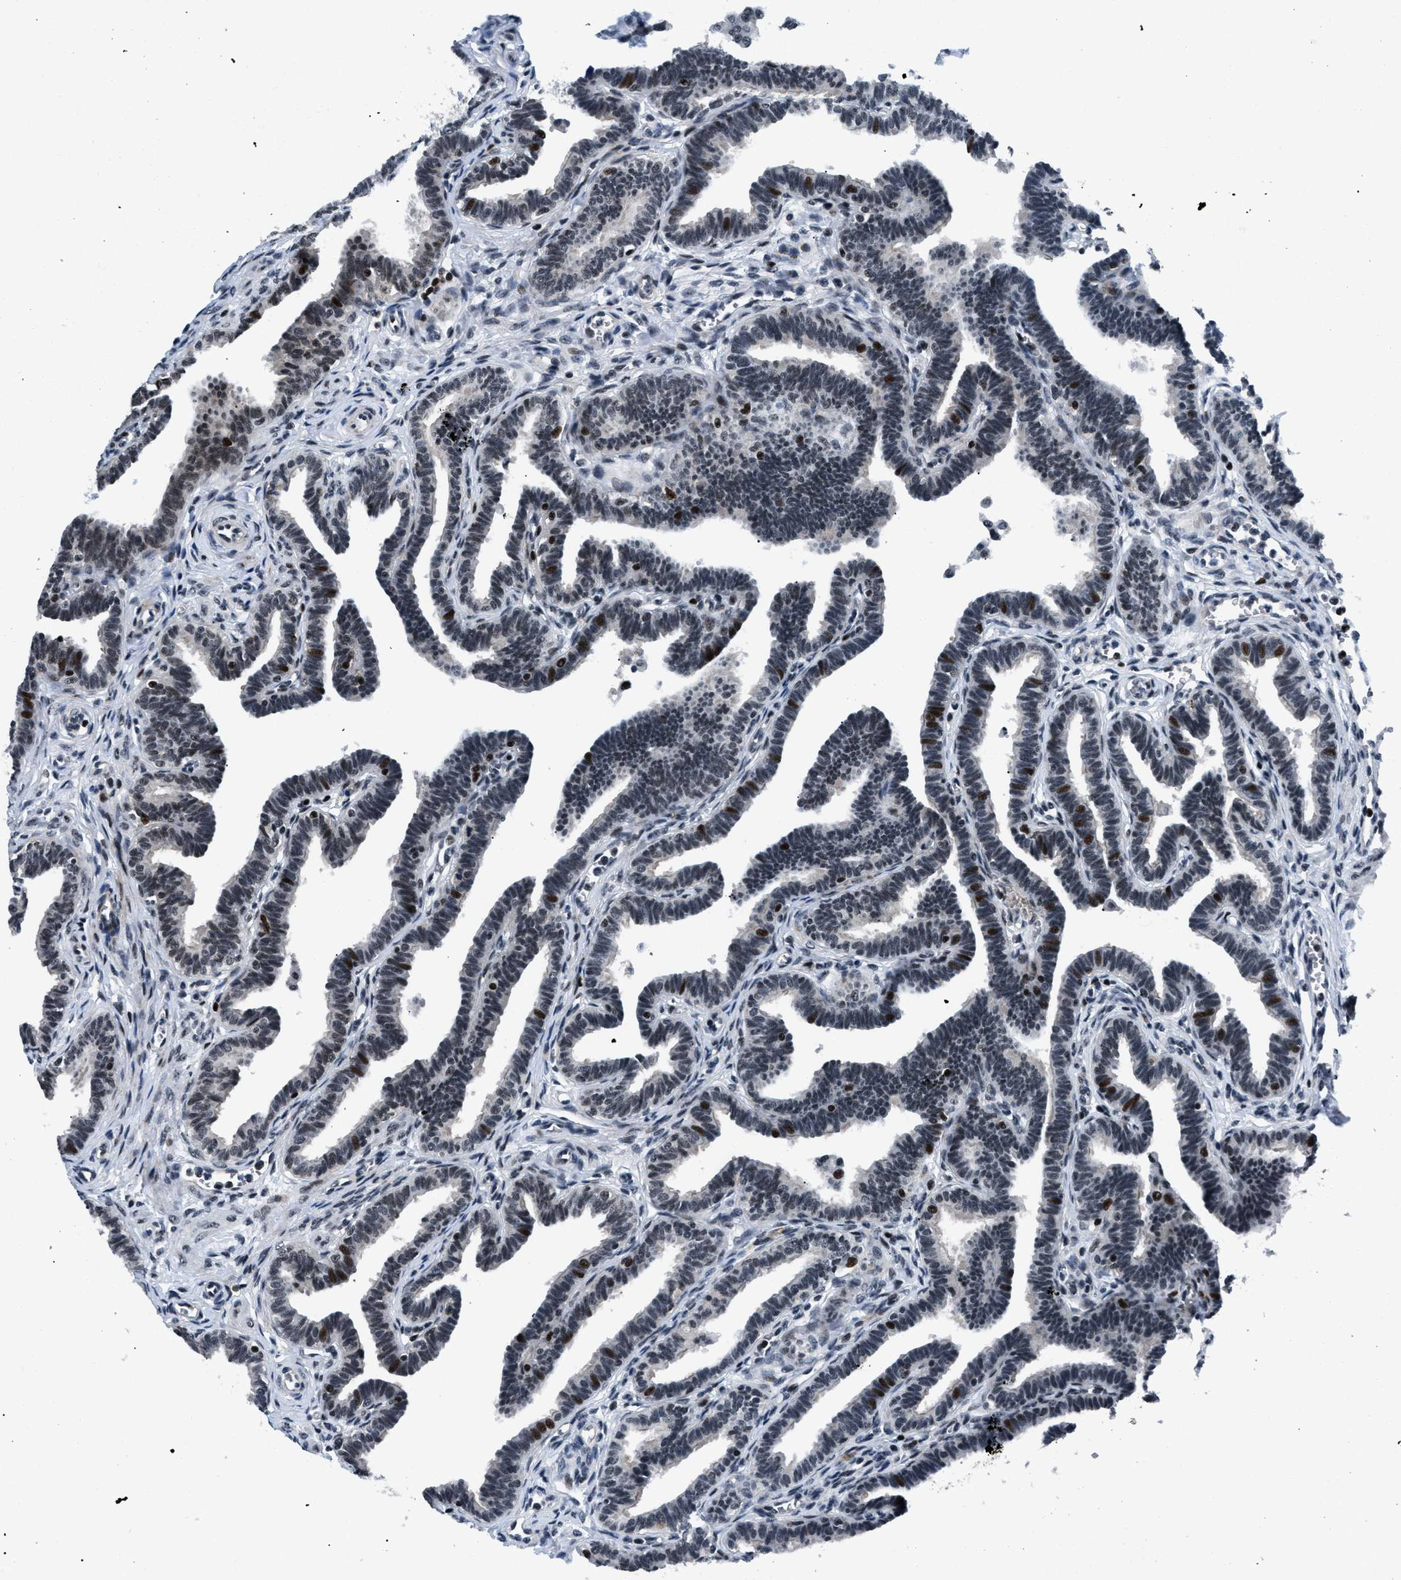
{"staining": {"intensity": "strong", "quantity": ">75%", "location": "nuclear"}, "tissue": "fallopian tube", "cell_type": "Glandular cells", "image_type": "normal", "snomed": [{"axis": "morphology", "description": "Normal tissue, NOS"}, {"axis": "topography", "description": "Fallopian tube"}, {"axis": "topography", "description": "Ovary"}], "caption": "Immunohistochemical staining of unremarkable fallopian tube reveals >75% levels of strong nuclear protein staining in about >75% of glandular cells.", "gene": "SMARCB1", "patient": {"sex": "female", "age": 23}}